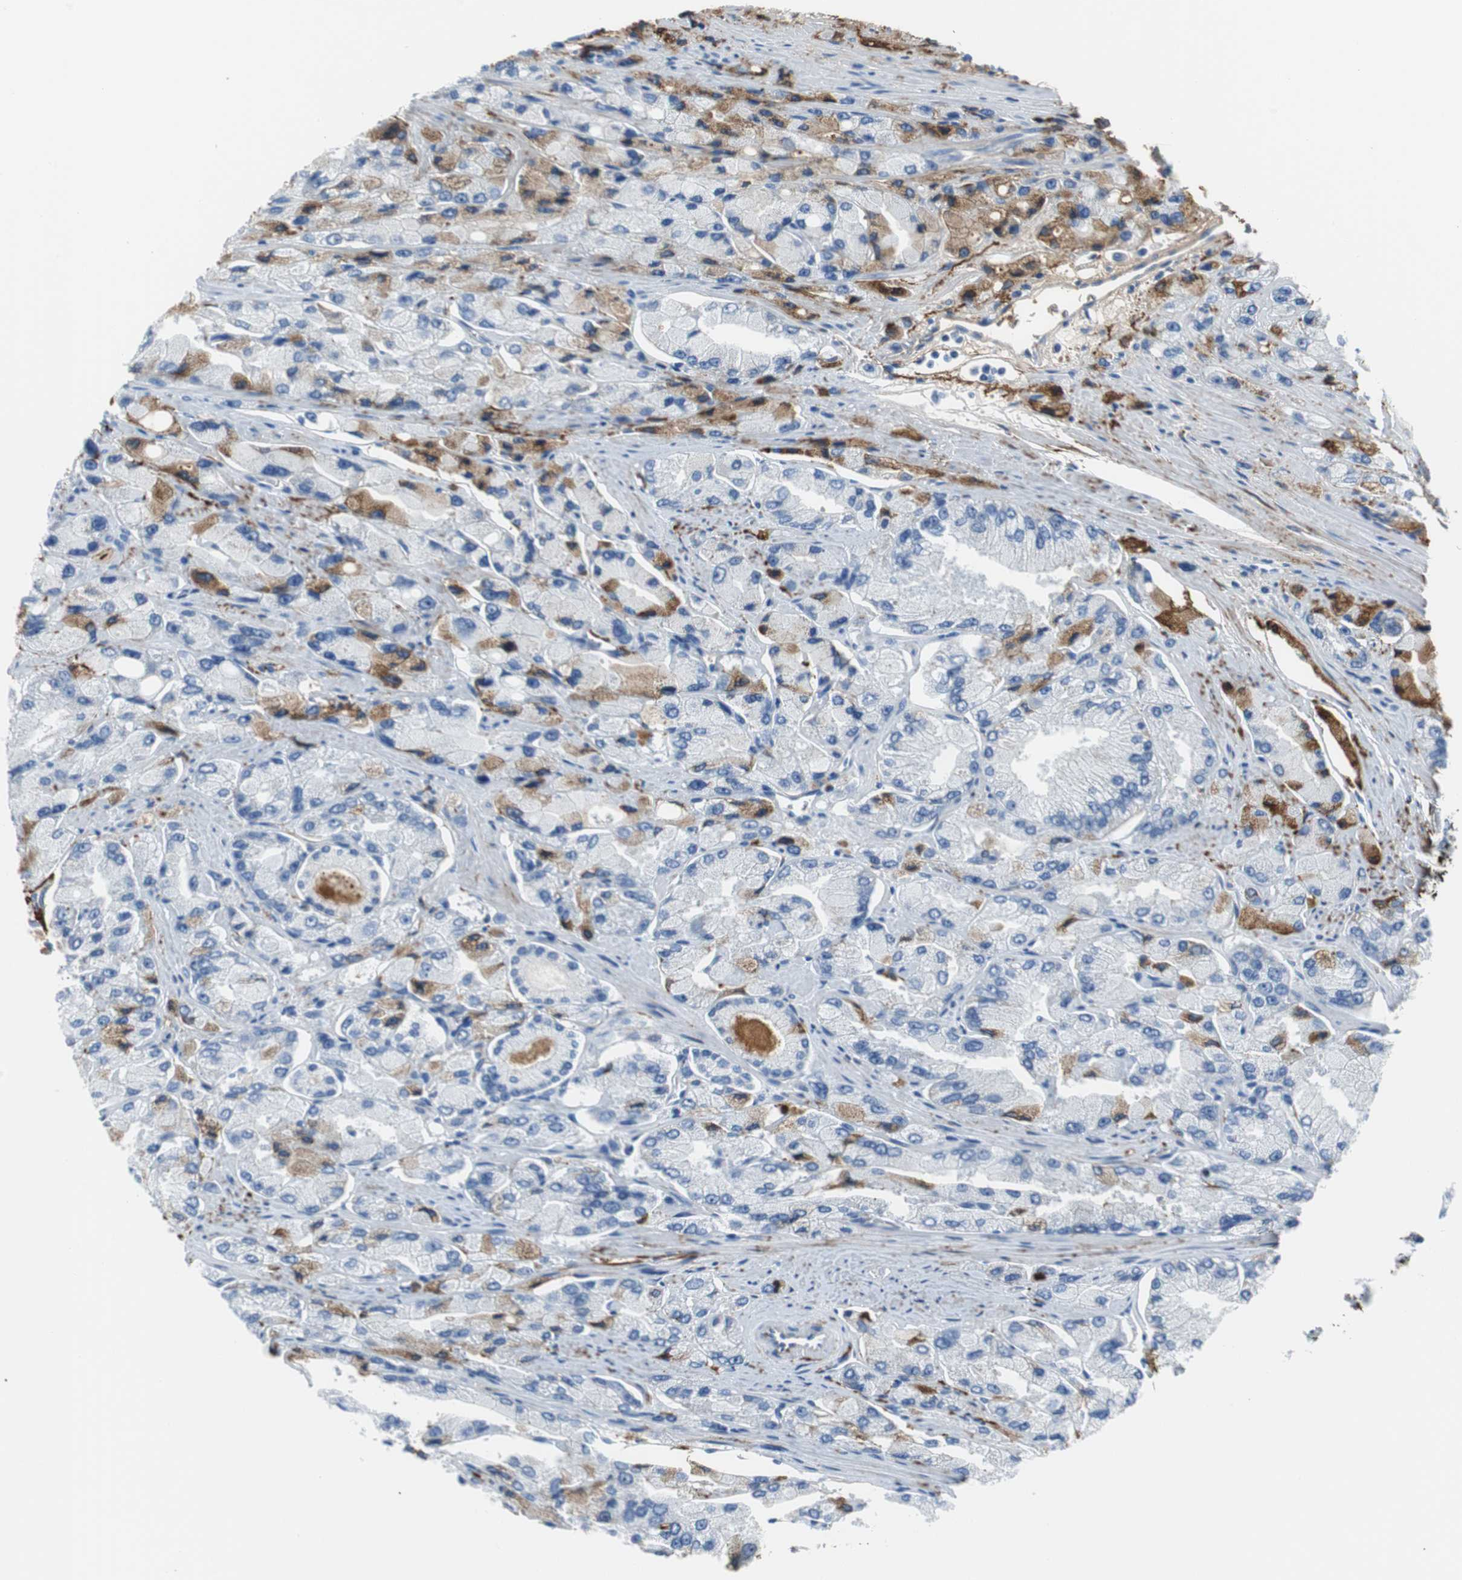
{"staining": {"intensity": "moderate", "quantity": "<25%", "location": "cytoplasmic/membranous"}, "tissue": "prostate cancer", "cell_type": "Tumor cells", "image_type": "cancer", "snomed": [{"axis": "morphology", "description": "Adenocarcinoma, High grade"}, {"axis": "topography", "description": "Prostate"}], "caption": "The immunohistochemical stain shows moderate cytoplasmic/membranous staining in tumor cells of prostate adenocarcinoma (high-grade) tissue.", "gene": "APCS", "patient": {"sex": "male", "age": 58}}